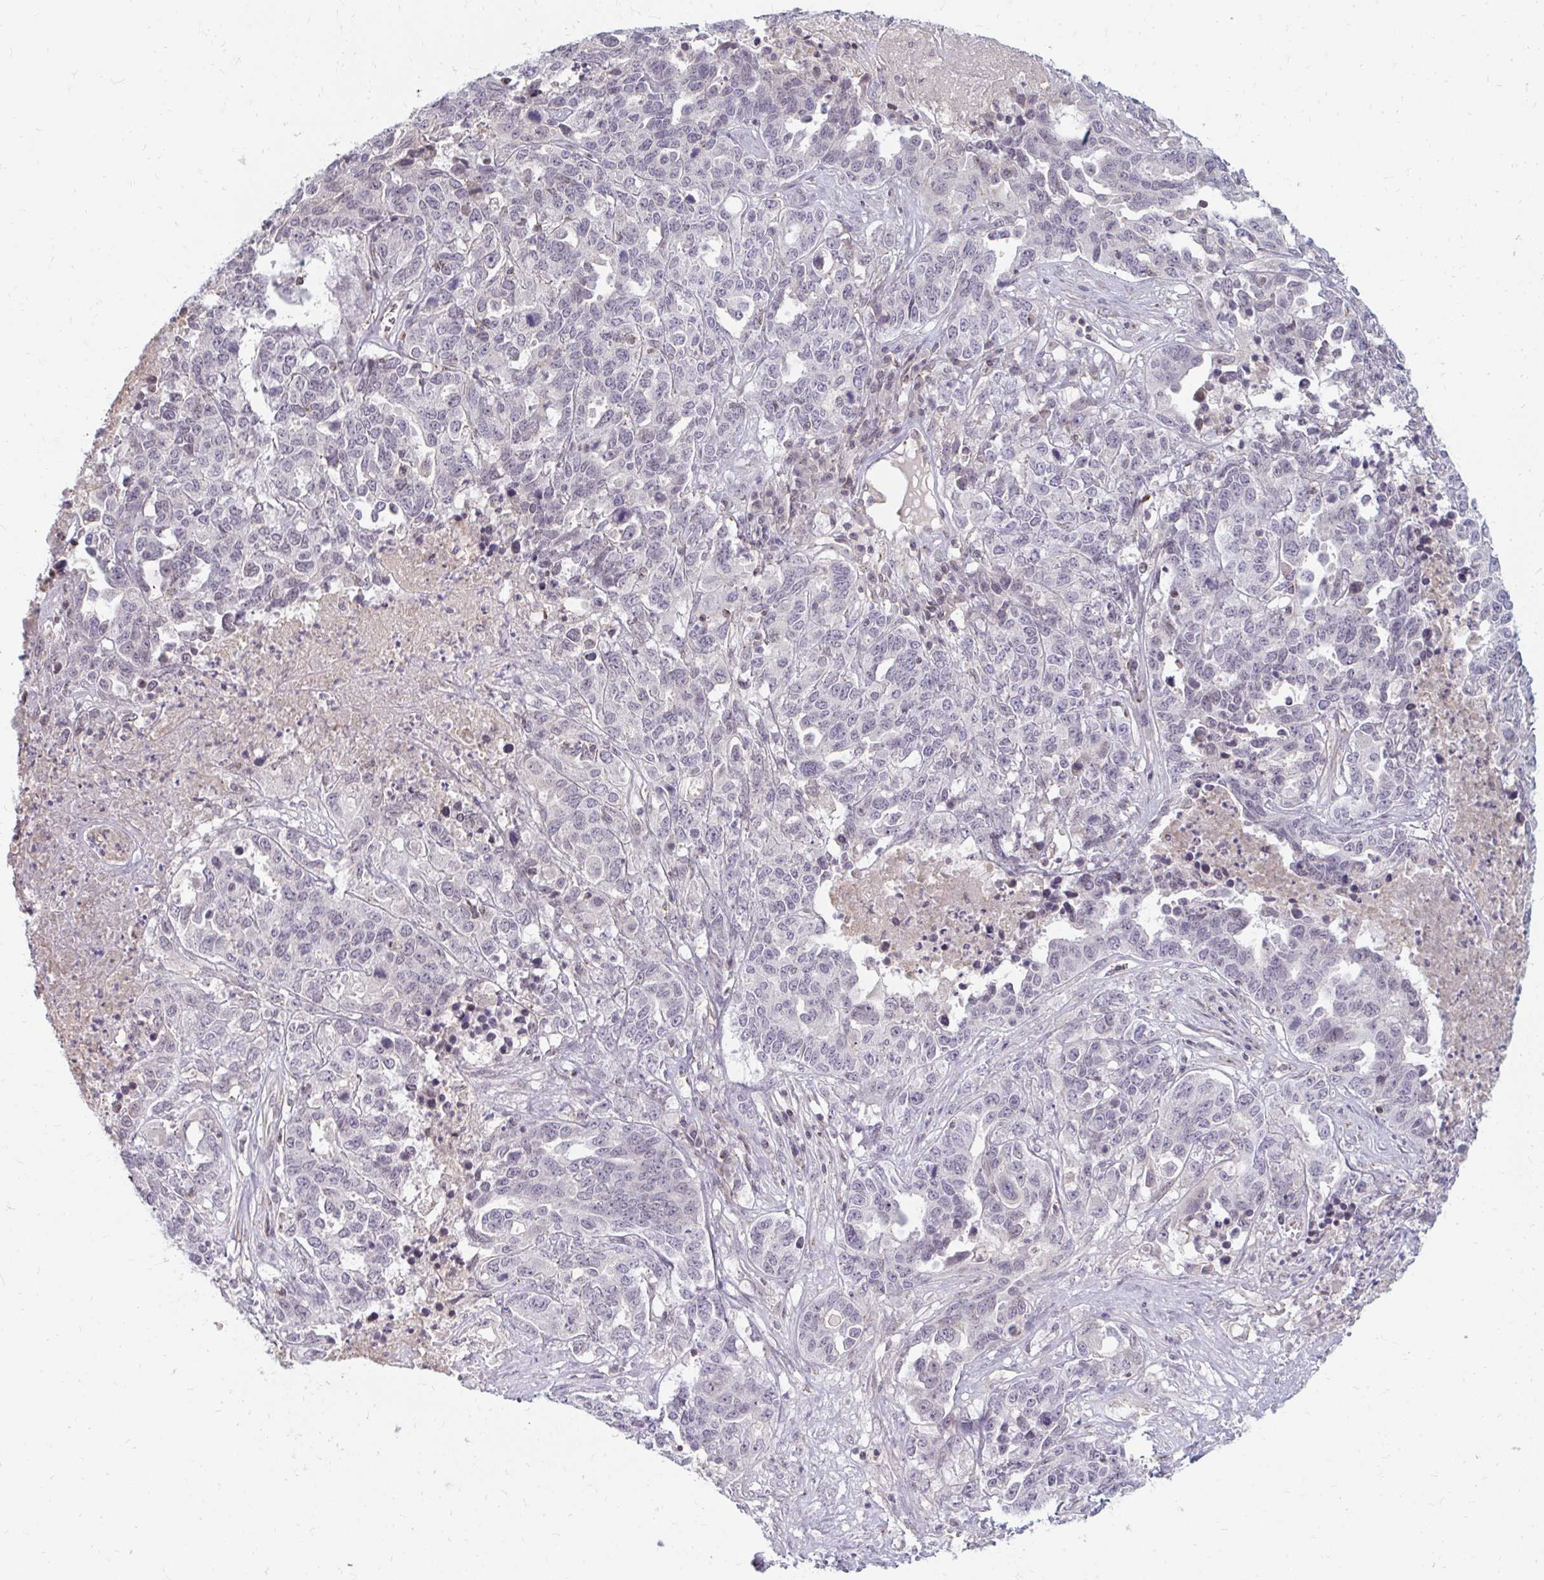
{"staining": {"intensity": "negative", "quantity": "none", "location": "none"}, "tissue": "ovarian cancer", "cell_type": "Tumor cells", "image_type": "cancer", "snomed": [{"axis": "morphology", "description": "Carcinoma, endometroid"}, {"axis": "topography", "description": "Ovary"}], "caption": "The immunohistochemistry (IHC) photomicrograph has no significant expression in tumor cells of ovarian cancer (endometroid carcinoma) tissue. Brightfield microscopy of immunohistochemistry stained with DAB (3,3'-diaminobenzidine) (brown) and hematoxylin (blue), captured at high magnification.", "gene": "GPC5", "patient": {"sex": "female", "age": 62}}